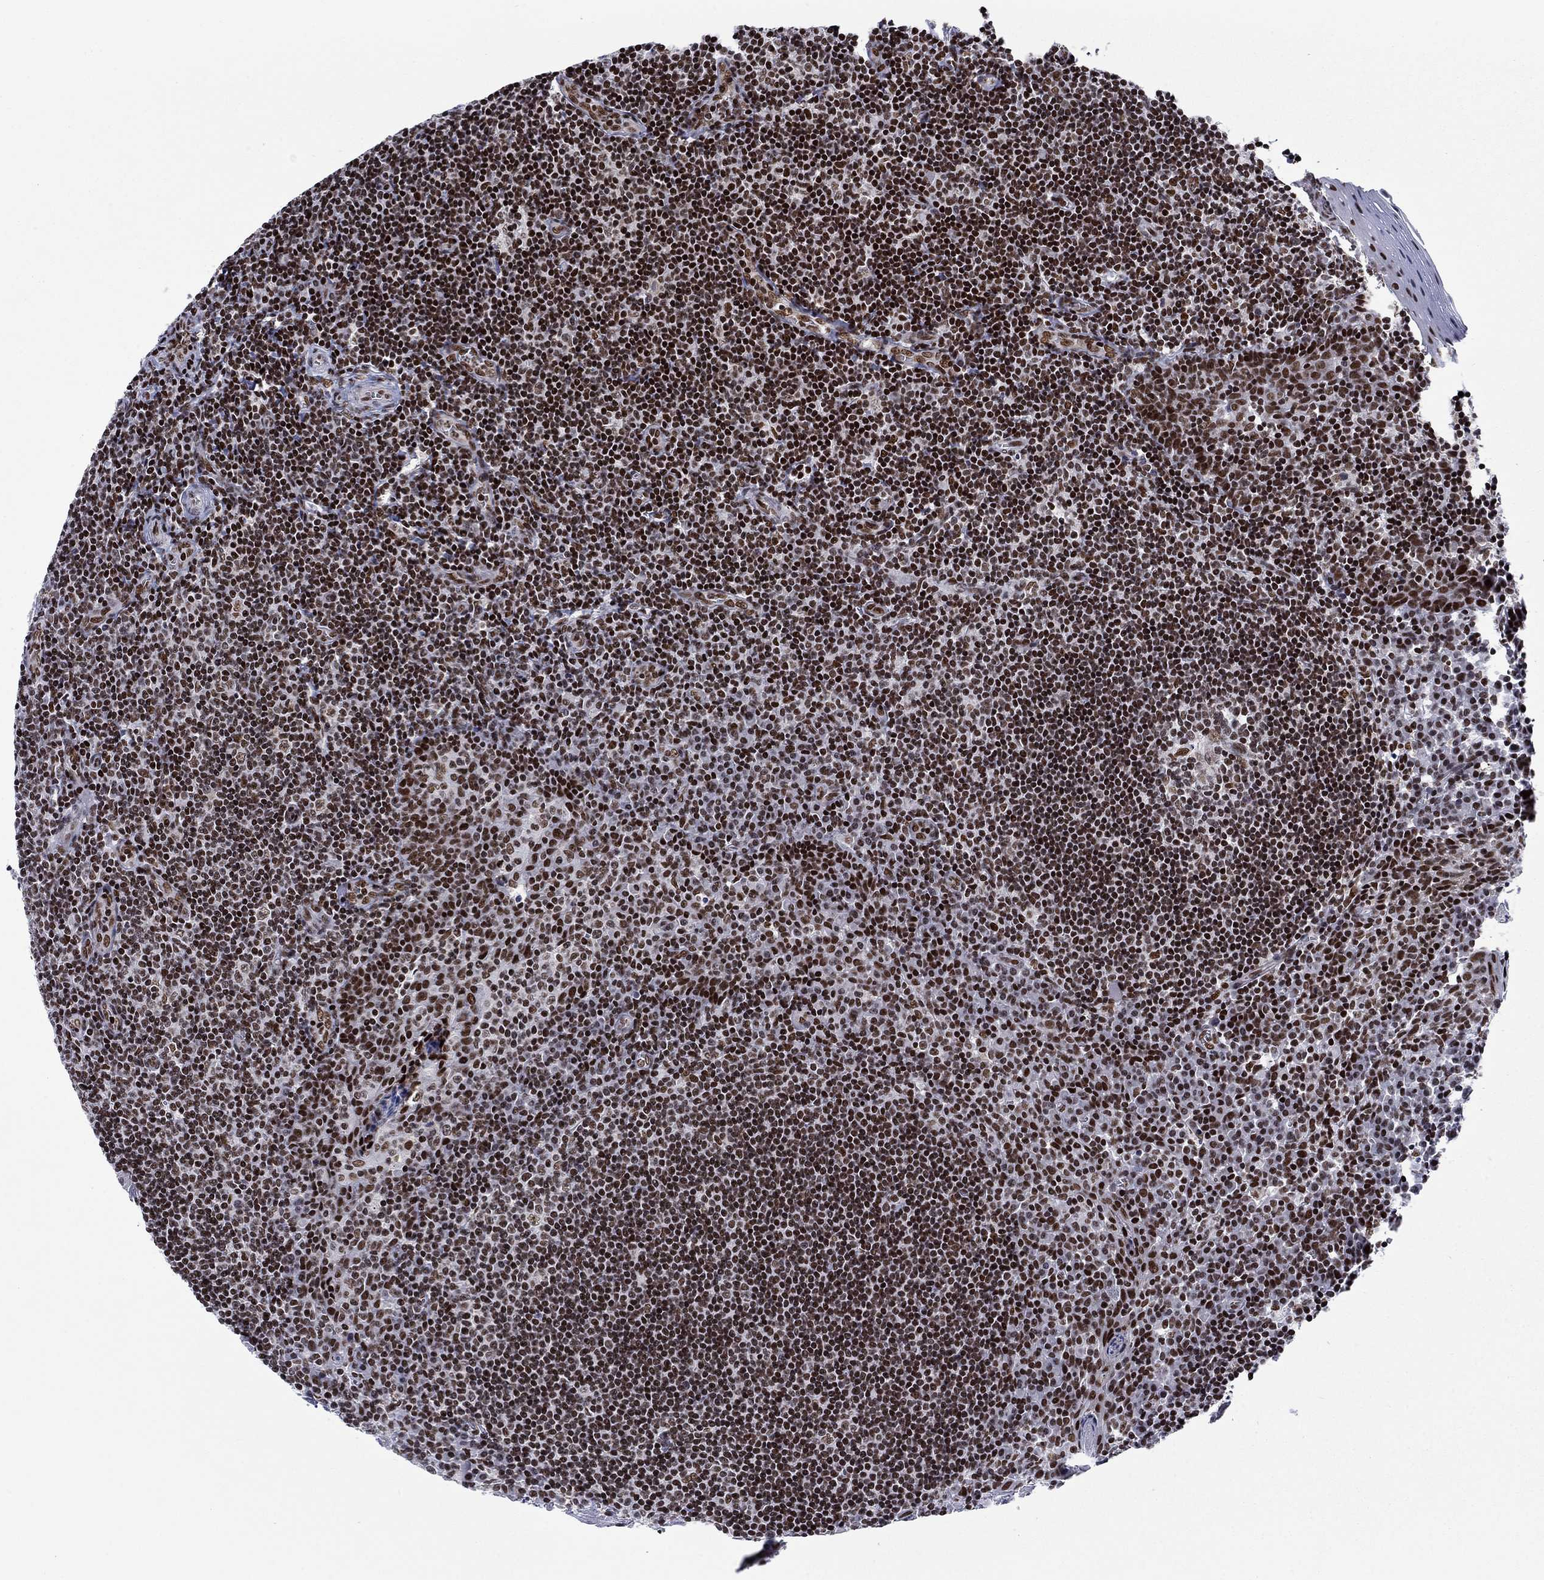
{"staining": {"intensity": "strong", "quantity": "<25%", "location": "nuclear"}, "tissue": "tonsil", "cell_type": "Germinal center cells", "image_type": "normal", "snomed": [{"axis": "morphology", "description": "Normal tissue, NOS"}, {"axis": "morphology", "description": "Inflammation, NOS"}, {"axis": "topography", "description": "Tonsil"}], "caption": "Unremarkable tonsil shows strong nuclear positivity in approximately <25% of germinal center cells.", "gene": "RPRD1B", "patient": {"sex": "female", "age": 31}}